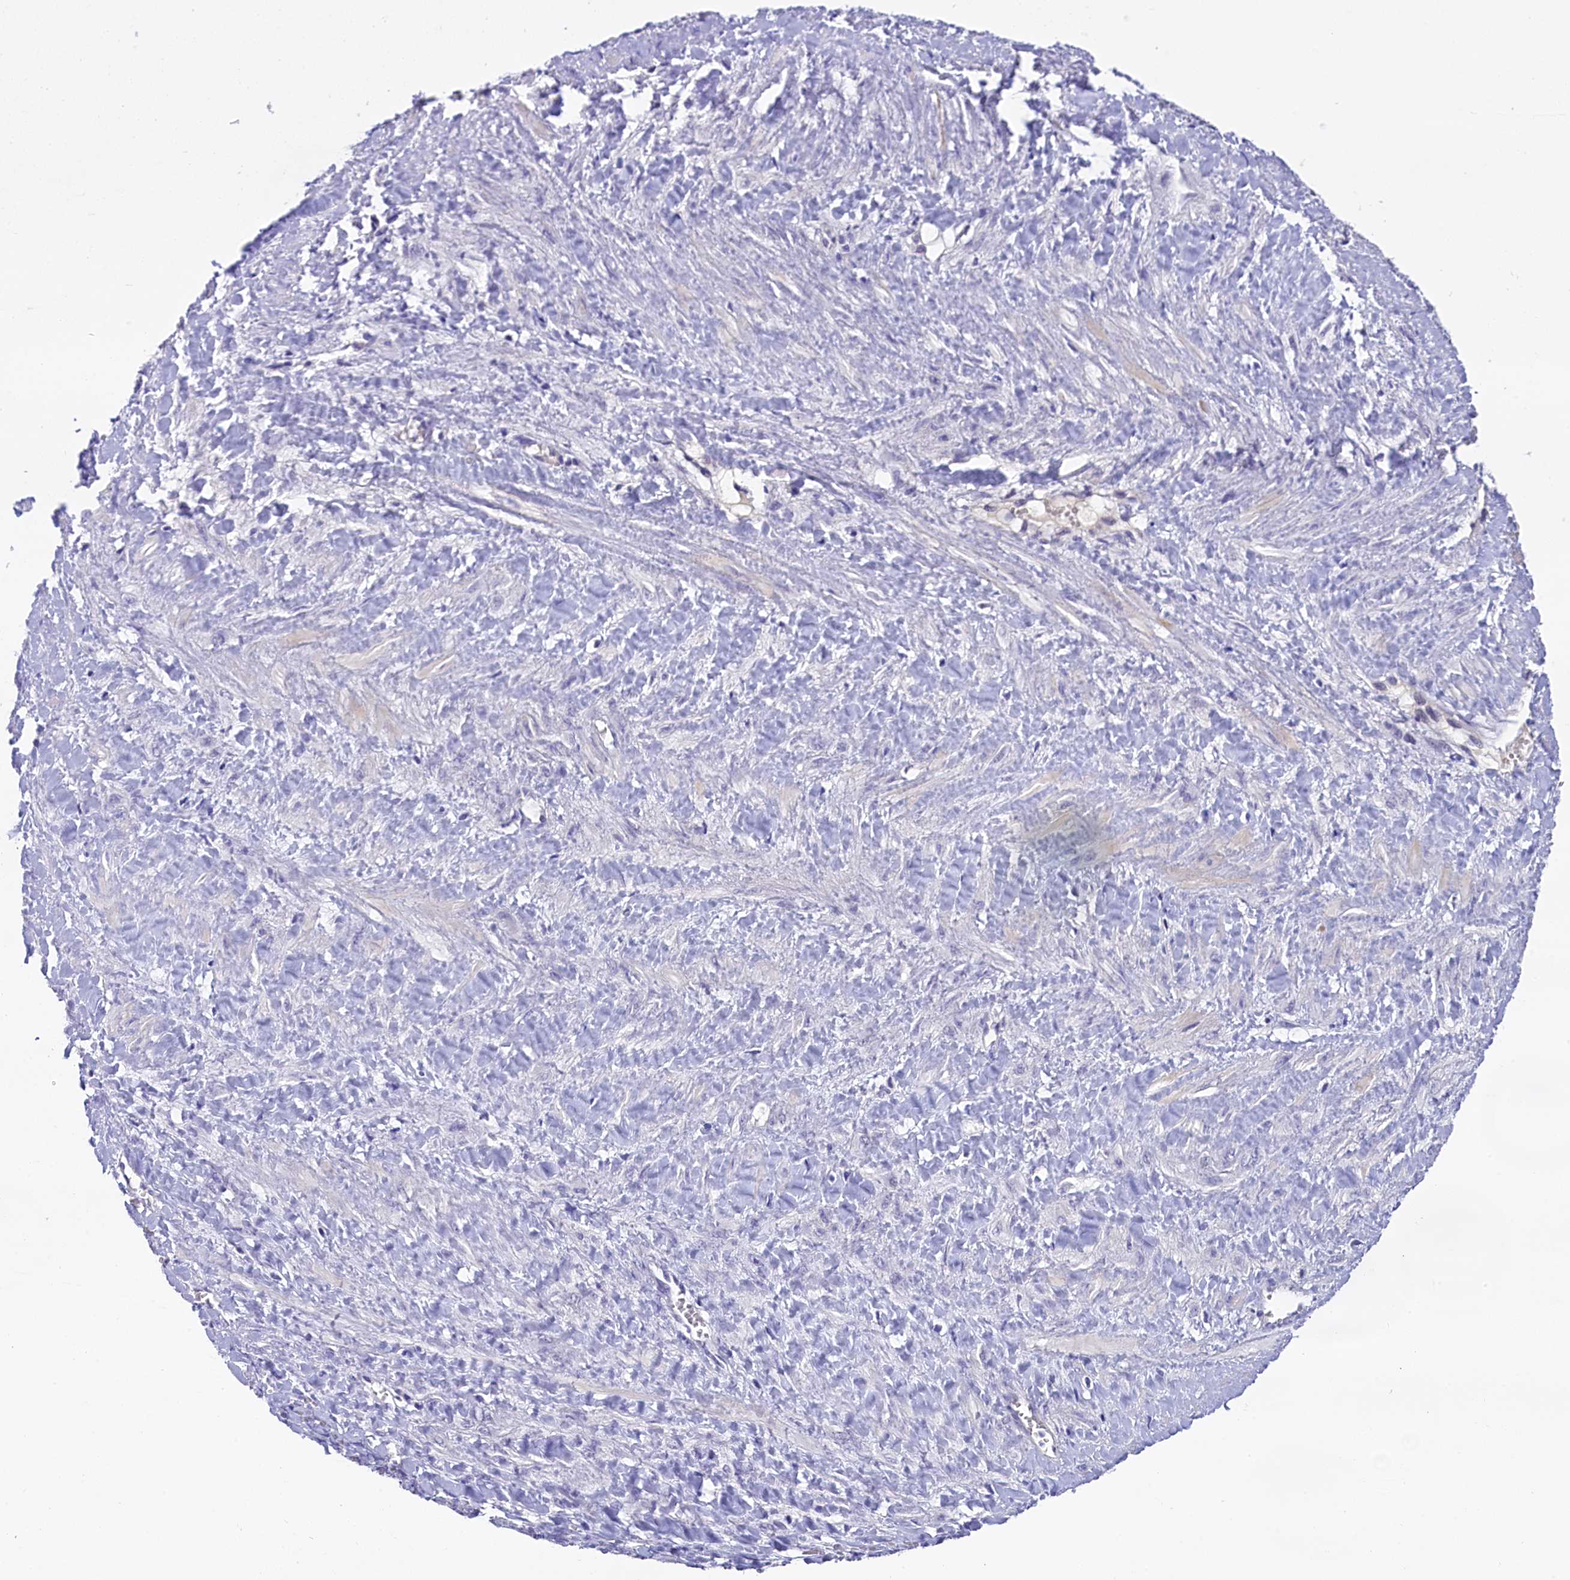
{"staining": {"intensity": "negative", "quantity": "none", "location": "none"}, "tissue": "ovarian cancer", "cell_type": "Tumor cells", "image_type": "cancer", "snomed": [{"axis": "morphology", "description": "Cystadenocarcinoma, mucinous, NOS"}, {"axis": "topography", "description": "Ovary"}], "caption": "Ovarian mucinous cystadenocarcinoma was stained to show a protein in brown. There is no significant staining in tumor cells.", "gene": "IQCN", "patient": {"sex": "female", "age": 73}}